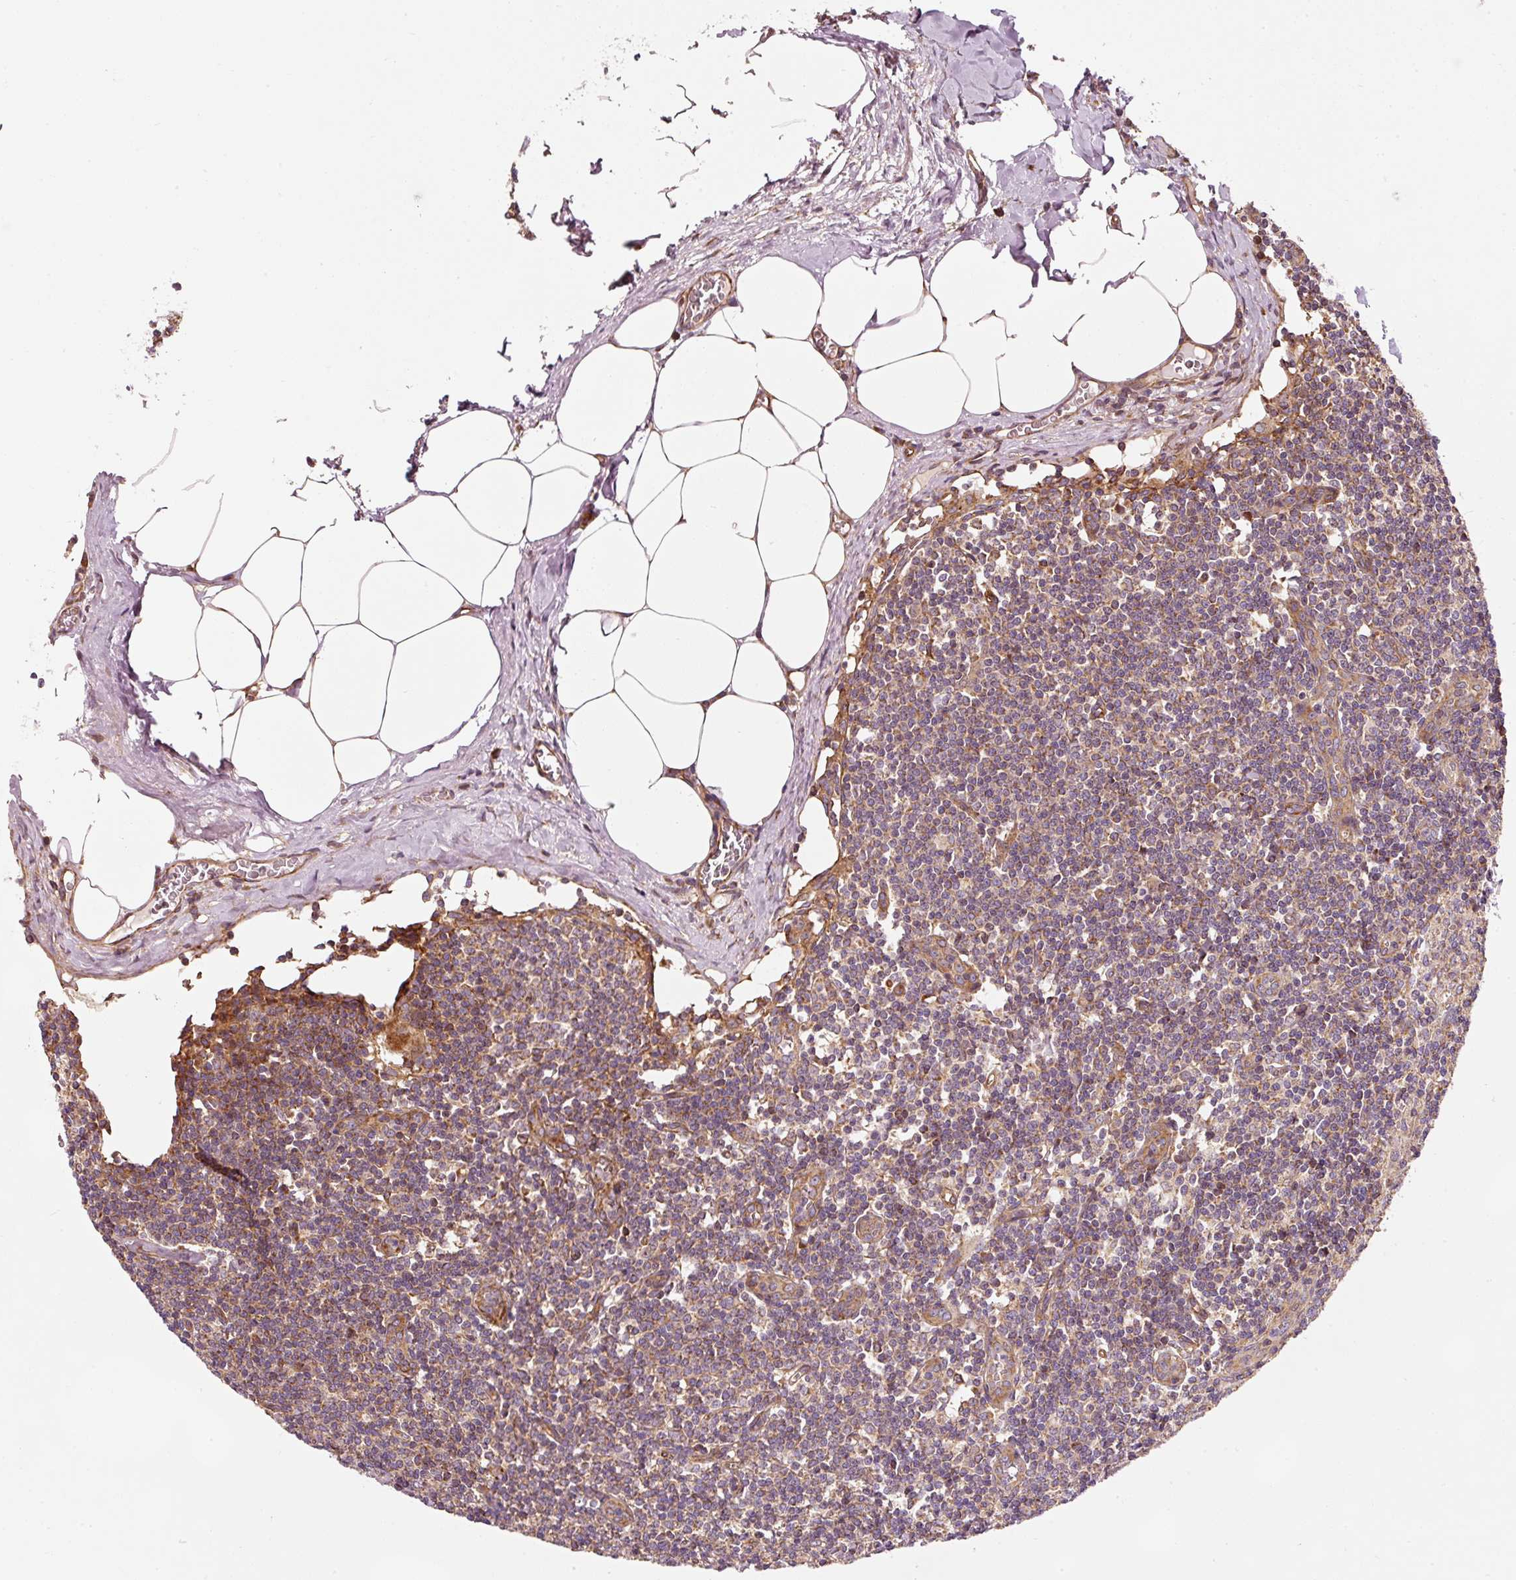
{"staining": {"intensity": "moderate", "quantity": ">75%", "location": "cytoplasmic/membranous"}, "tissue": "lymph node", "cell_type": "Non-germinal center cells", "image_type": "normal", "snomed": [{"axis": "morphology", "description": "Normal tissue, NOS"}, {"axis": "topography", "description": "Lymph node"}], "caption": "An image of human lymph node stained for a protein shows moderate cytoplasmic/membranous brown staining in non-germinal center cells. (DAB IHC with brightfield microscopy, high magnification).", "gene": "ISCU", "patient": {"sex": "female", "age": 59}}